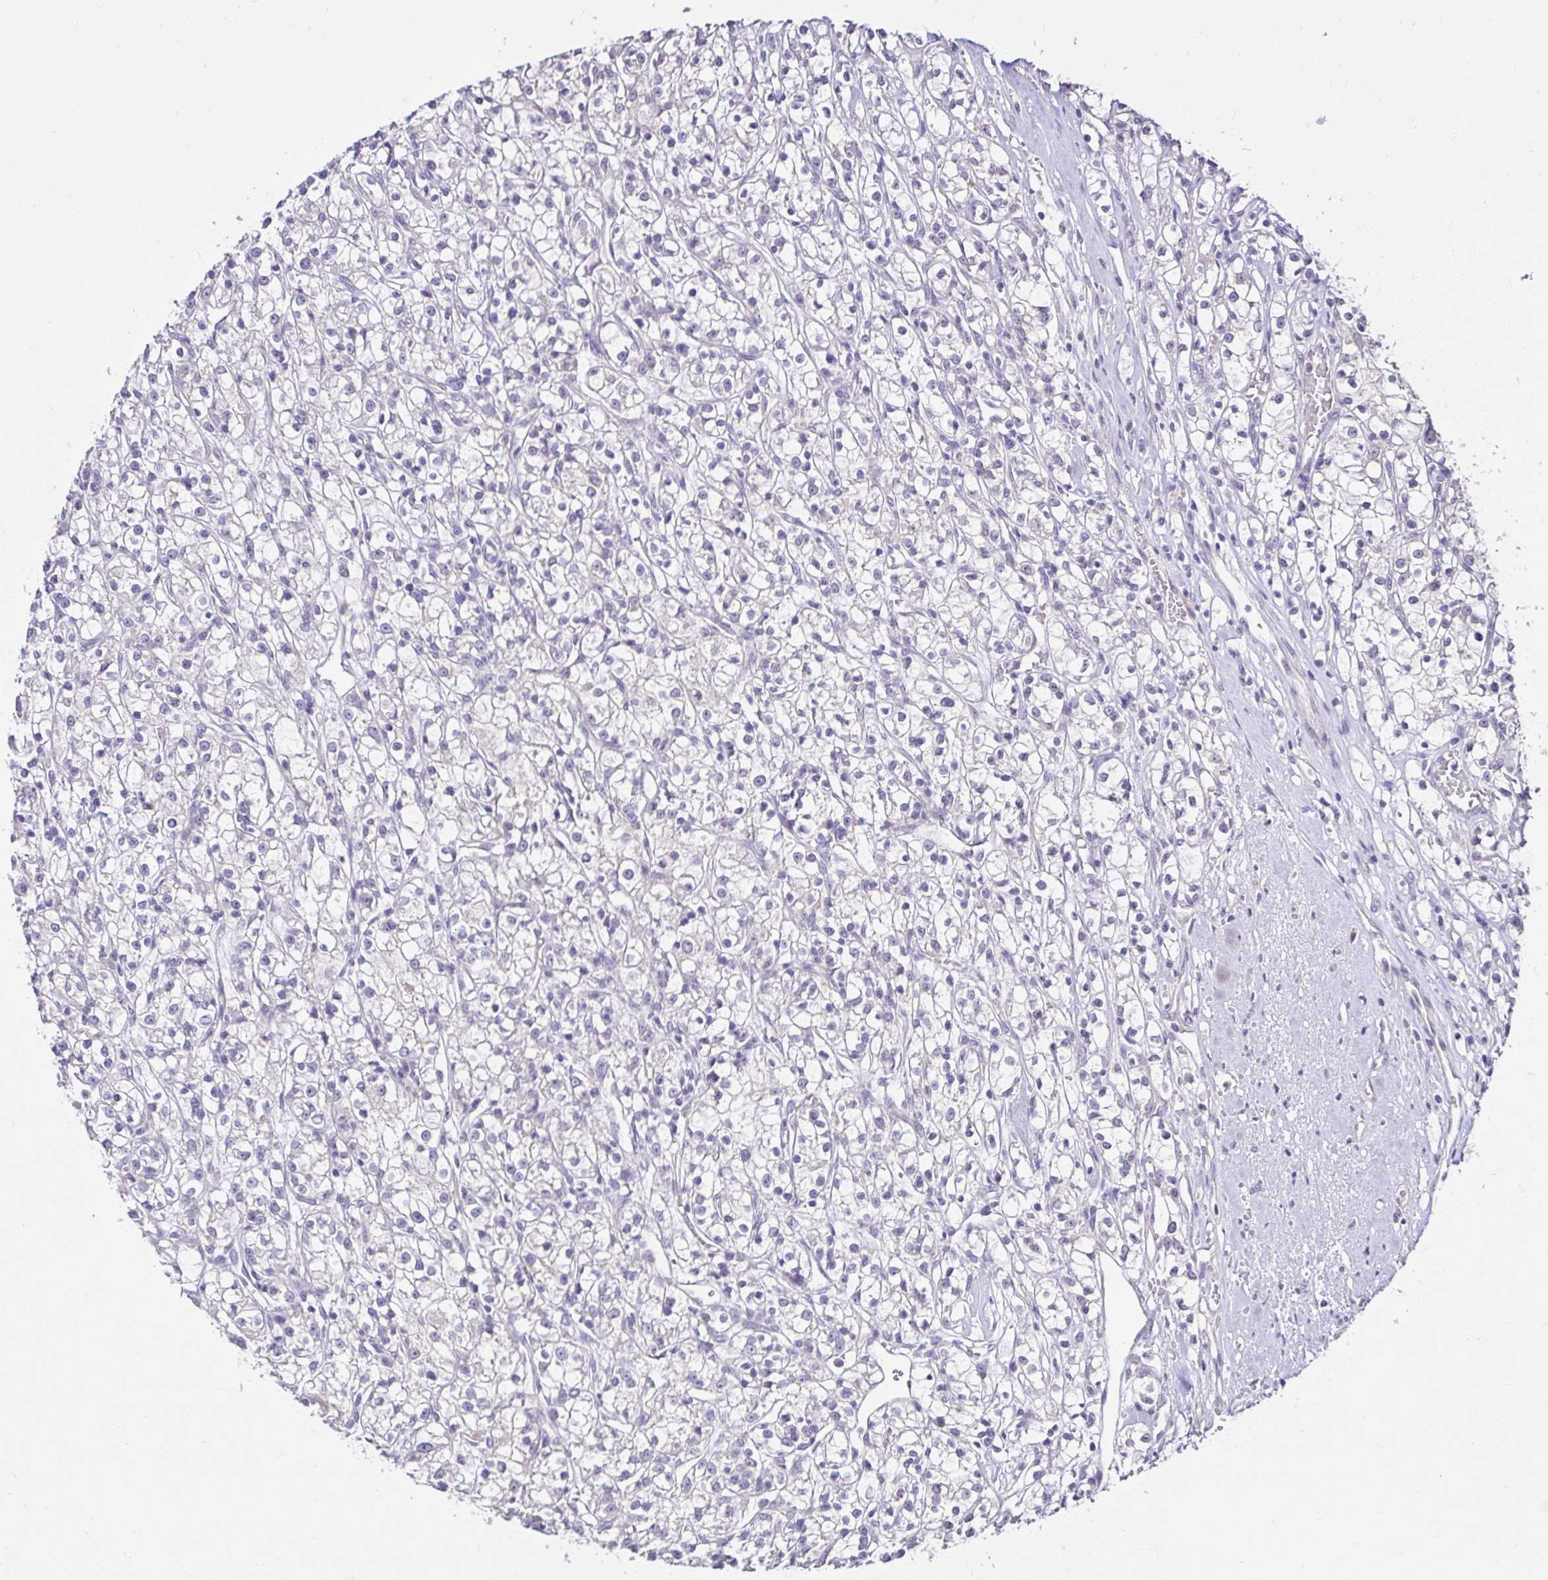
{"staining": {"intensity": "negative", "quantity": "none", "location": "none"}, "tissue": "renal cancer", "cell_type": "Tumor cells", "image_type": "cancer", "snomed": [{"axis": "morphology", "description": "Adenocarcinoma, NOS"}, {"axis": "topography", "description": "Kidney"}], "caption": "The histopathology image demonstrates no staining of tumor cells in renal cancer.", "gene": "KIAA1210", "patient": {"sex": "female", "age": 59}}